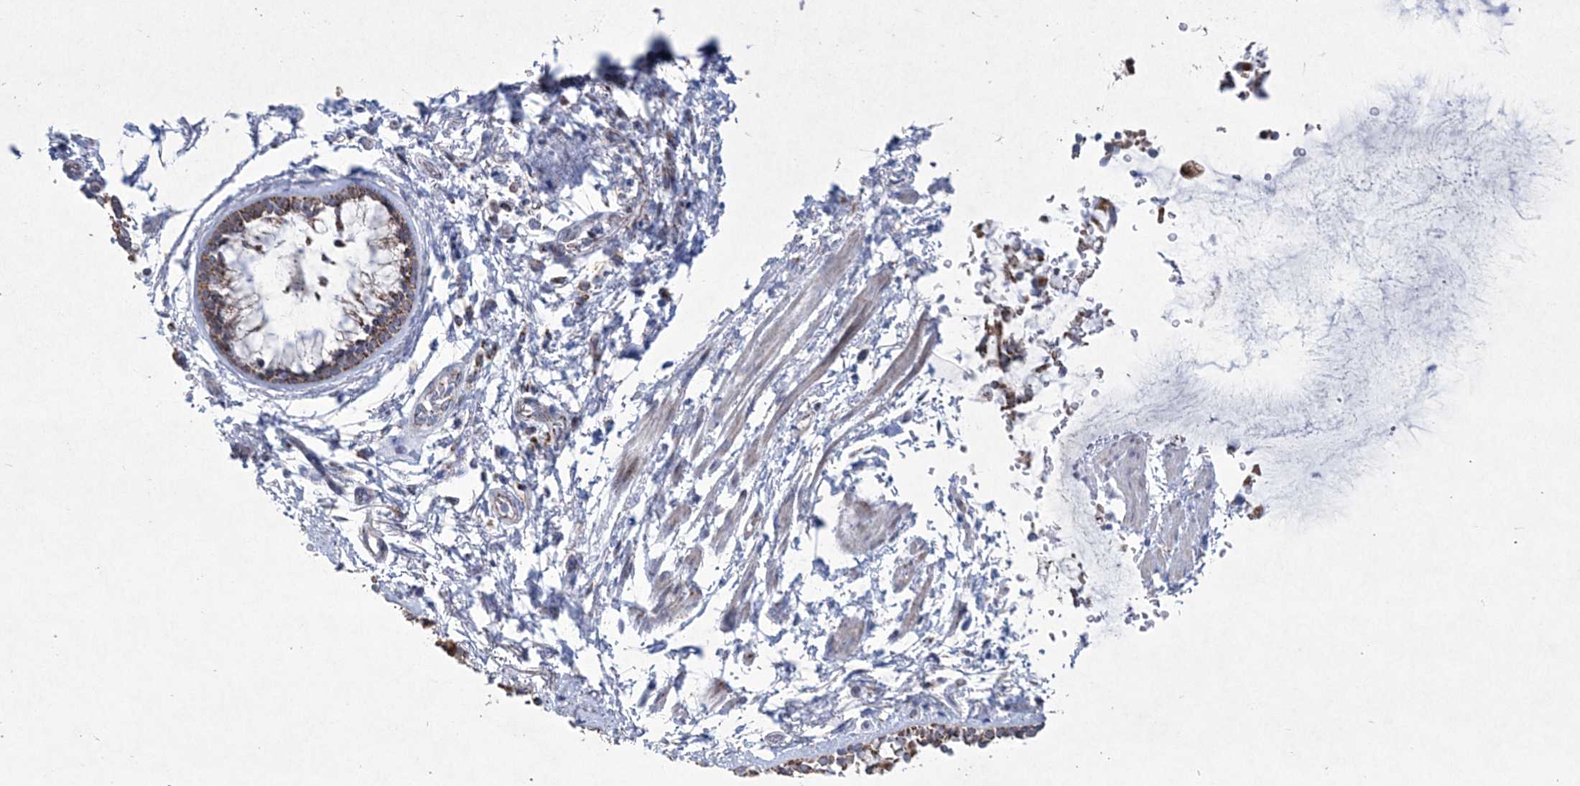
{"staining": {"intensity": "moderate", "quantity": ">75%", "location": "cytoplasmic/membranous"}, "tissue": "bronchus", "cell_type": "Respiratory epithelial cells", "image_type": "normal", "snomed": [{"axis": "morphology", "description": "Normal tissue, NOS"}, {"axis": "morphology", "description": "Inflammation, NOS"}, {"axis": "topography", "description": "Cartilage tissue"}, {"axis": "topography", "description": "Bronchus"}, {"axis": "topography", "description": "Lung"}], "caption": "Immunohistochemistry (DAB) staining of benign bronchus displays moderate cytoplasmic/membranous protein staining in about >75% of respiratory epithelial cells. (Brightfield microscopy of DAB IHC at high magnification).", "gene": "CES4A", "patient": {"sex": "female", "age": 64}}